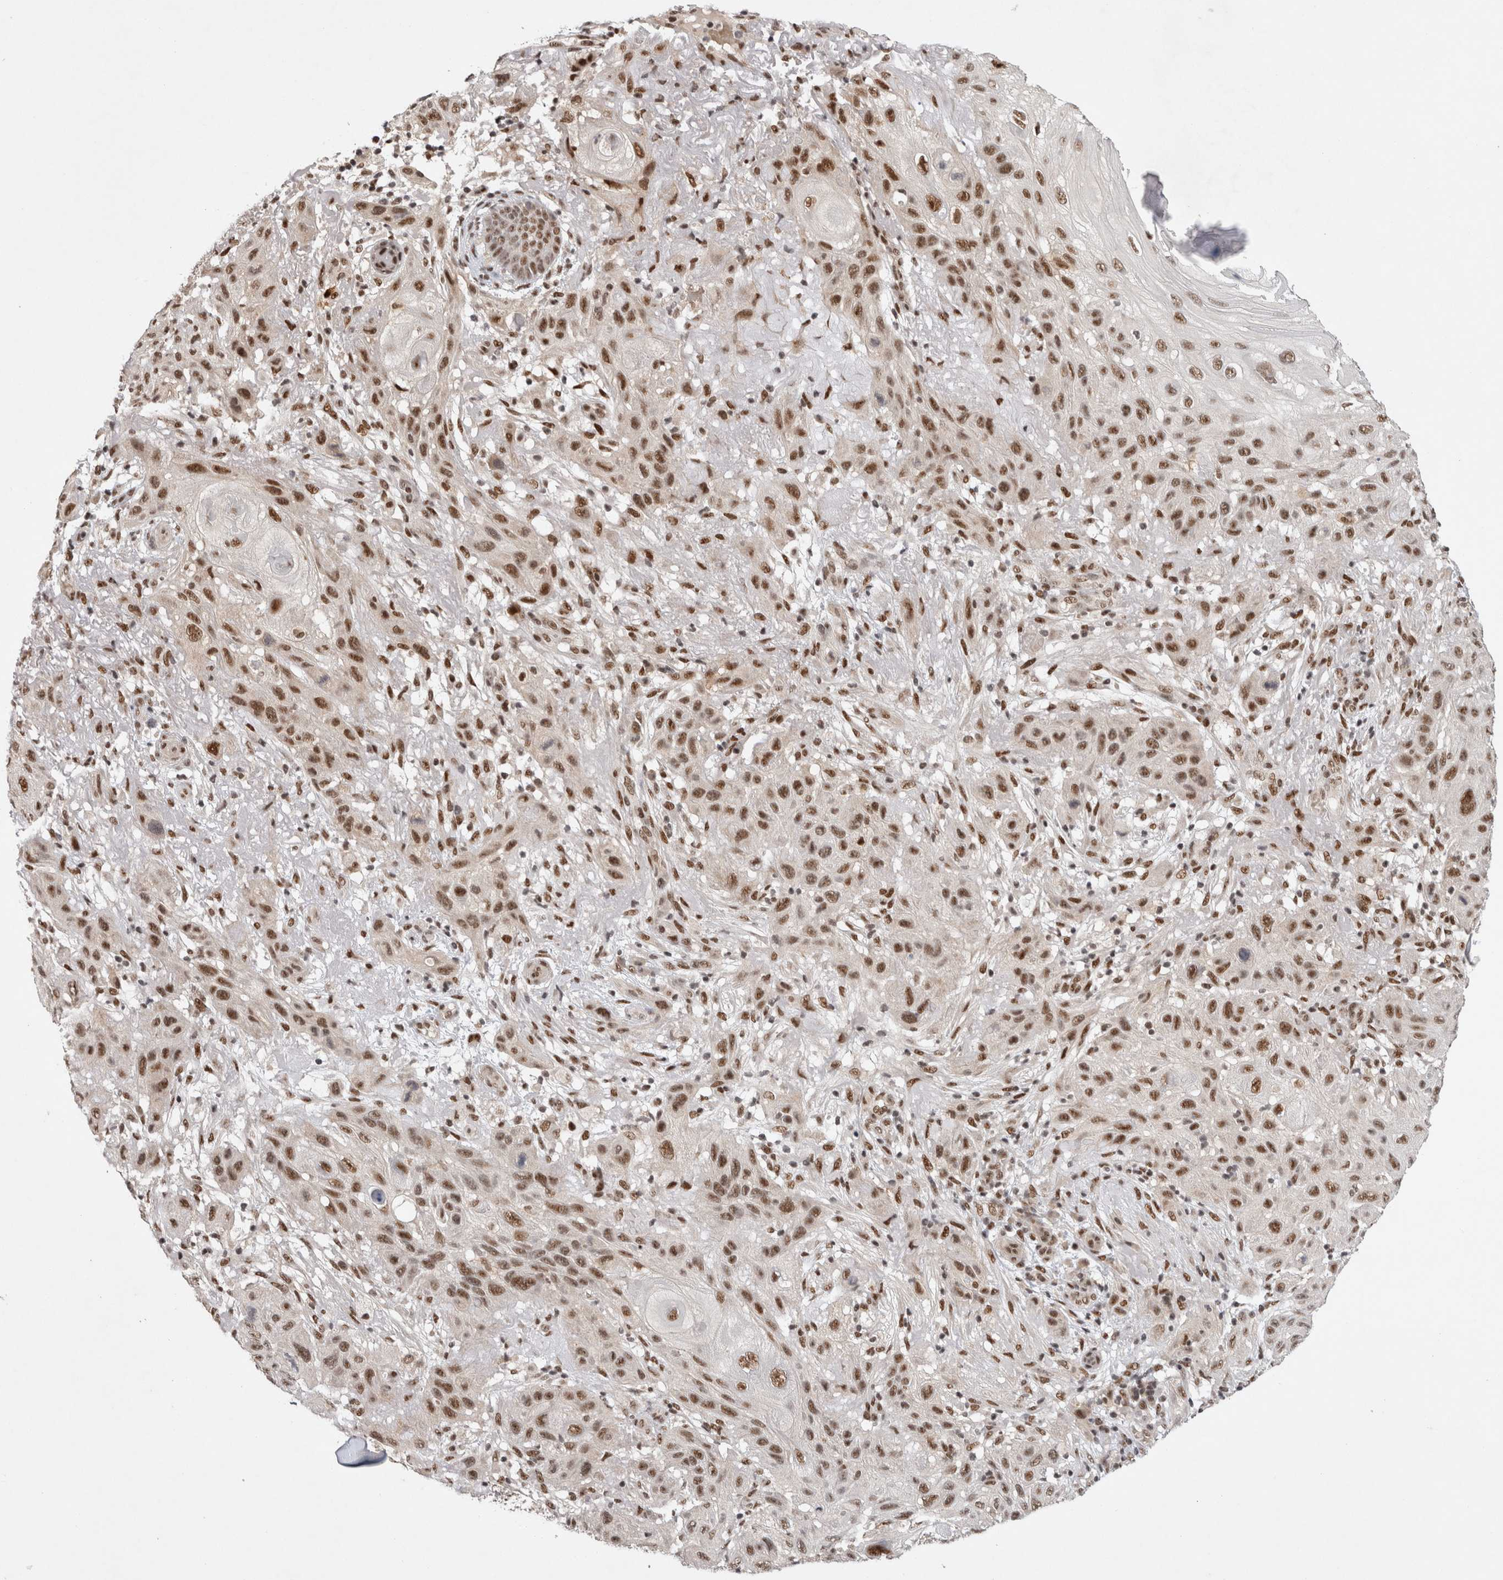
{"staining": {"intensity": "moderate", "quantity": ">75%", "location": "nuclear"}, "tissue": "skin cancer", "cell_type": "Tumor cells", "image_type": "cancer", "snomed": [{"axis": "morphology", "description": "Normal tissue, NOS"}, {"axis": "morphology", "description": "Squamous cell carcinoma, NOS"}, {"axis": "topography", "description": "Skin"}], "caption": "An IHC photomicrograph of neoplastic tissue is shown. Protein staining in brown shows moderate nuclear positivity in skin cancer (squamous cell carcinoma) within tumor cells. The staining is performed using DAB brown chromogen to label protein expression. The nuclei are counter-stained blue using hematoxylin.", "gene": "HESX1", "patient": {"sex": "female", "age": 96}}